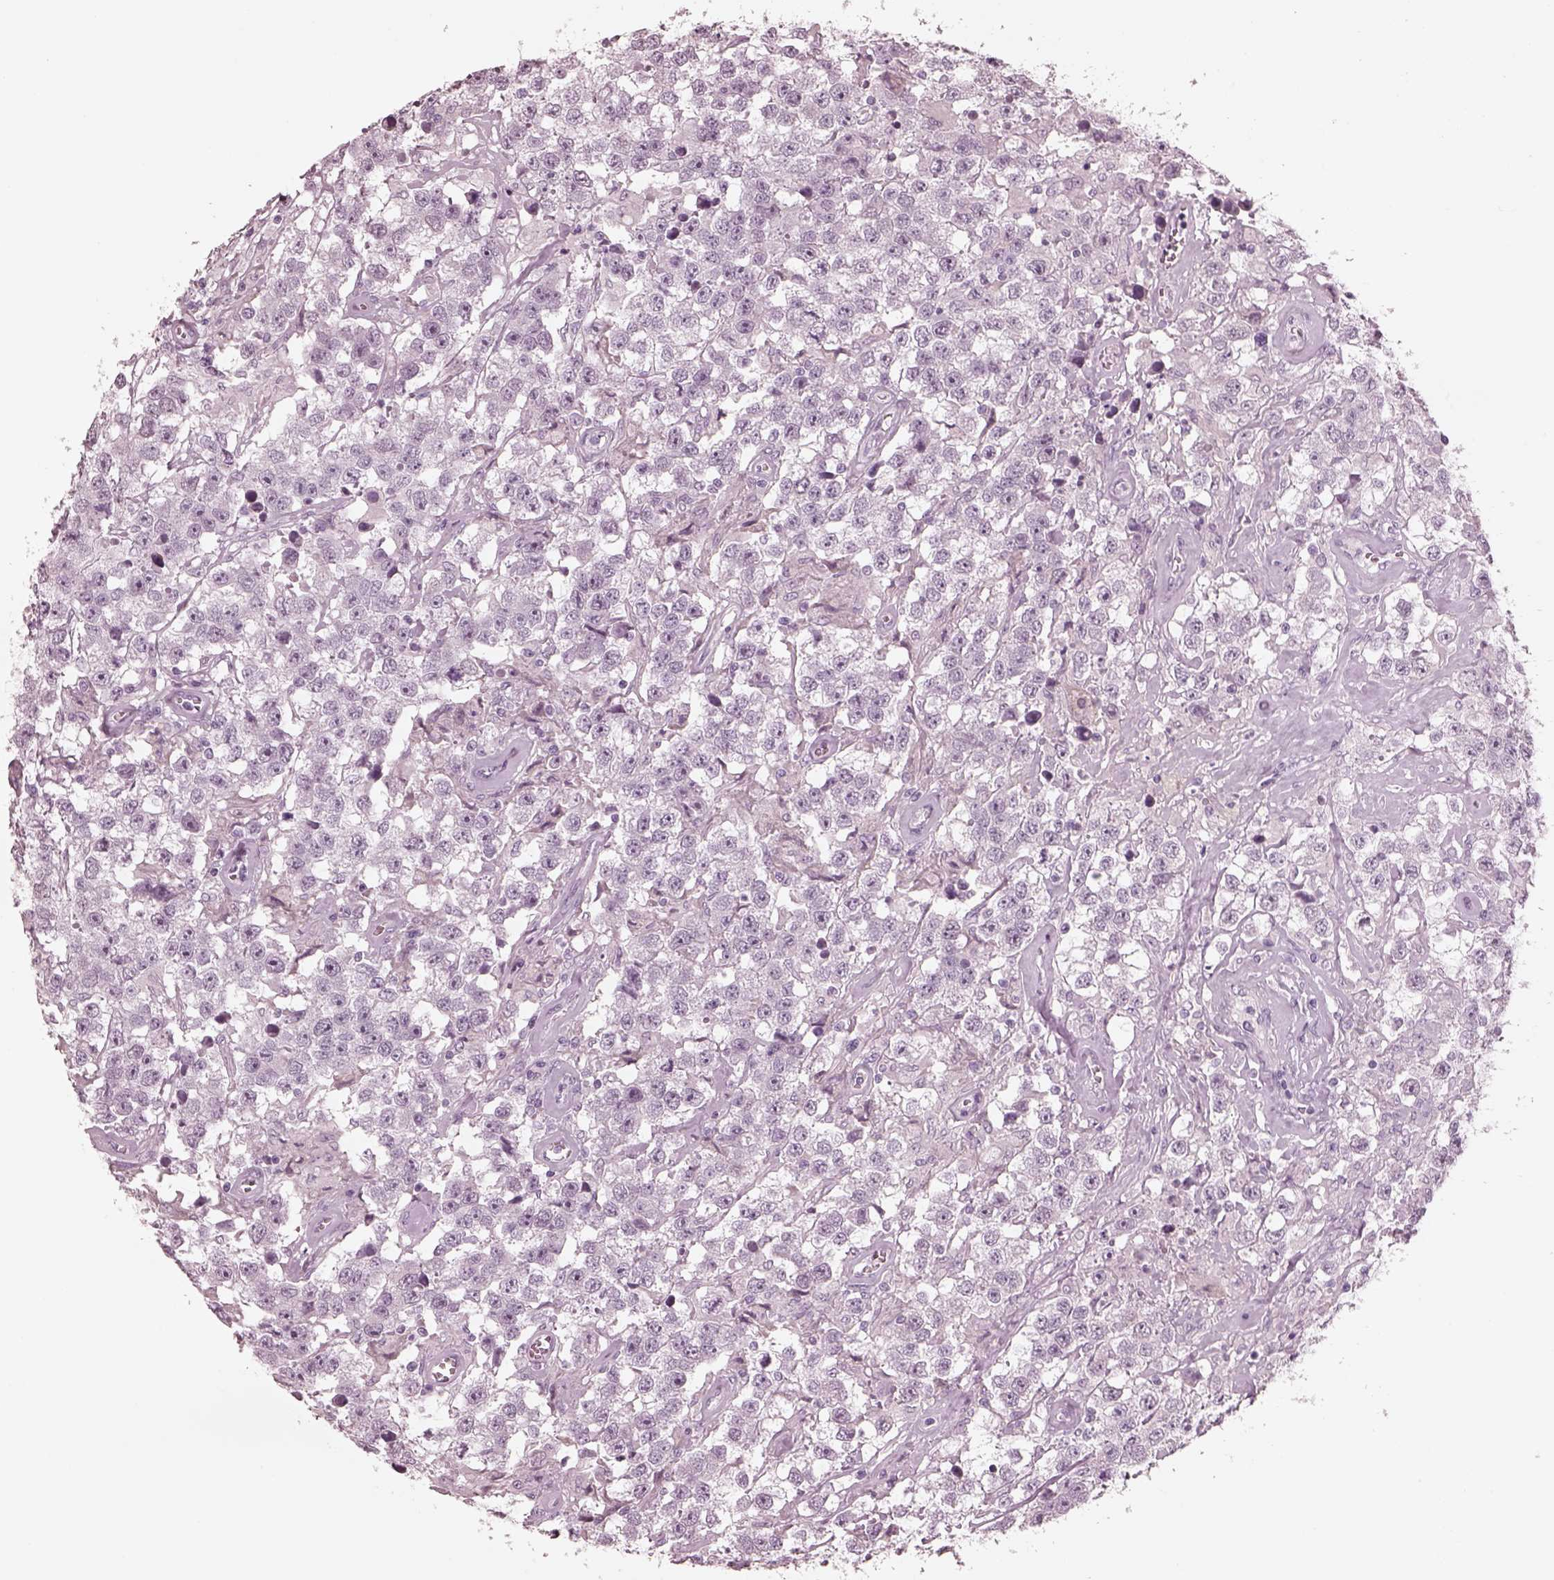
{"staining": {"intensity": "negative", "quantity": "none", "location": "none"}, "tissue": "testis cancer", "cell_type": "Tumor cells", "image_type": "cancer", "snomed": [{"axis": "morphology", "description": "Seminoma, NOS"}, {"axis": "topography", "description": "Testis"}], "caption": "High power microscopy micrograph of an IHC histopathology image of testis cancer, revealing no significant positivity in tumor cells.", "gene": "KRTAP24-1", "patient": {"sex": "male", "age": 43}}